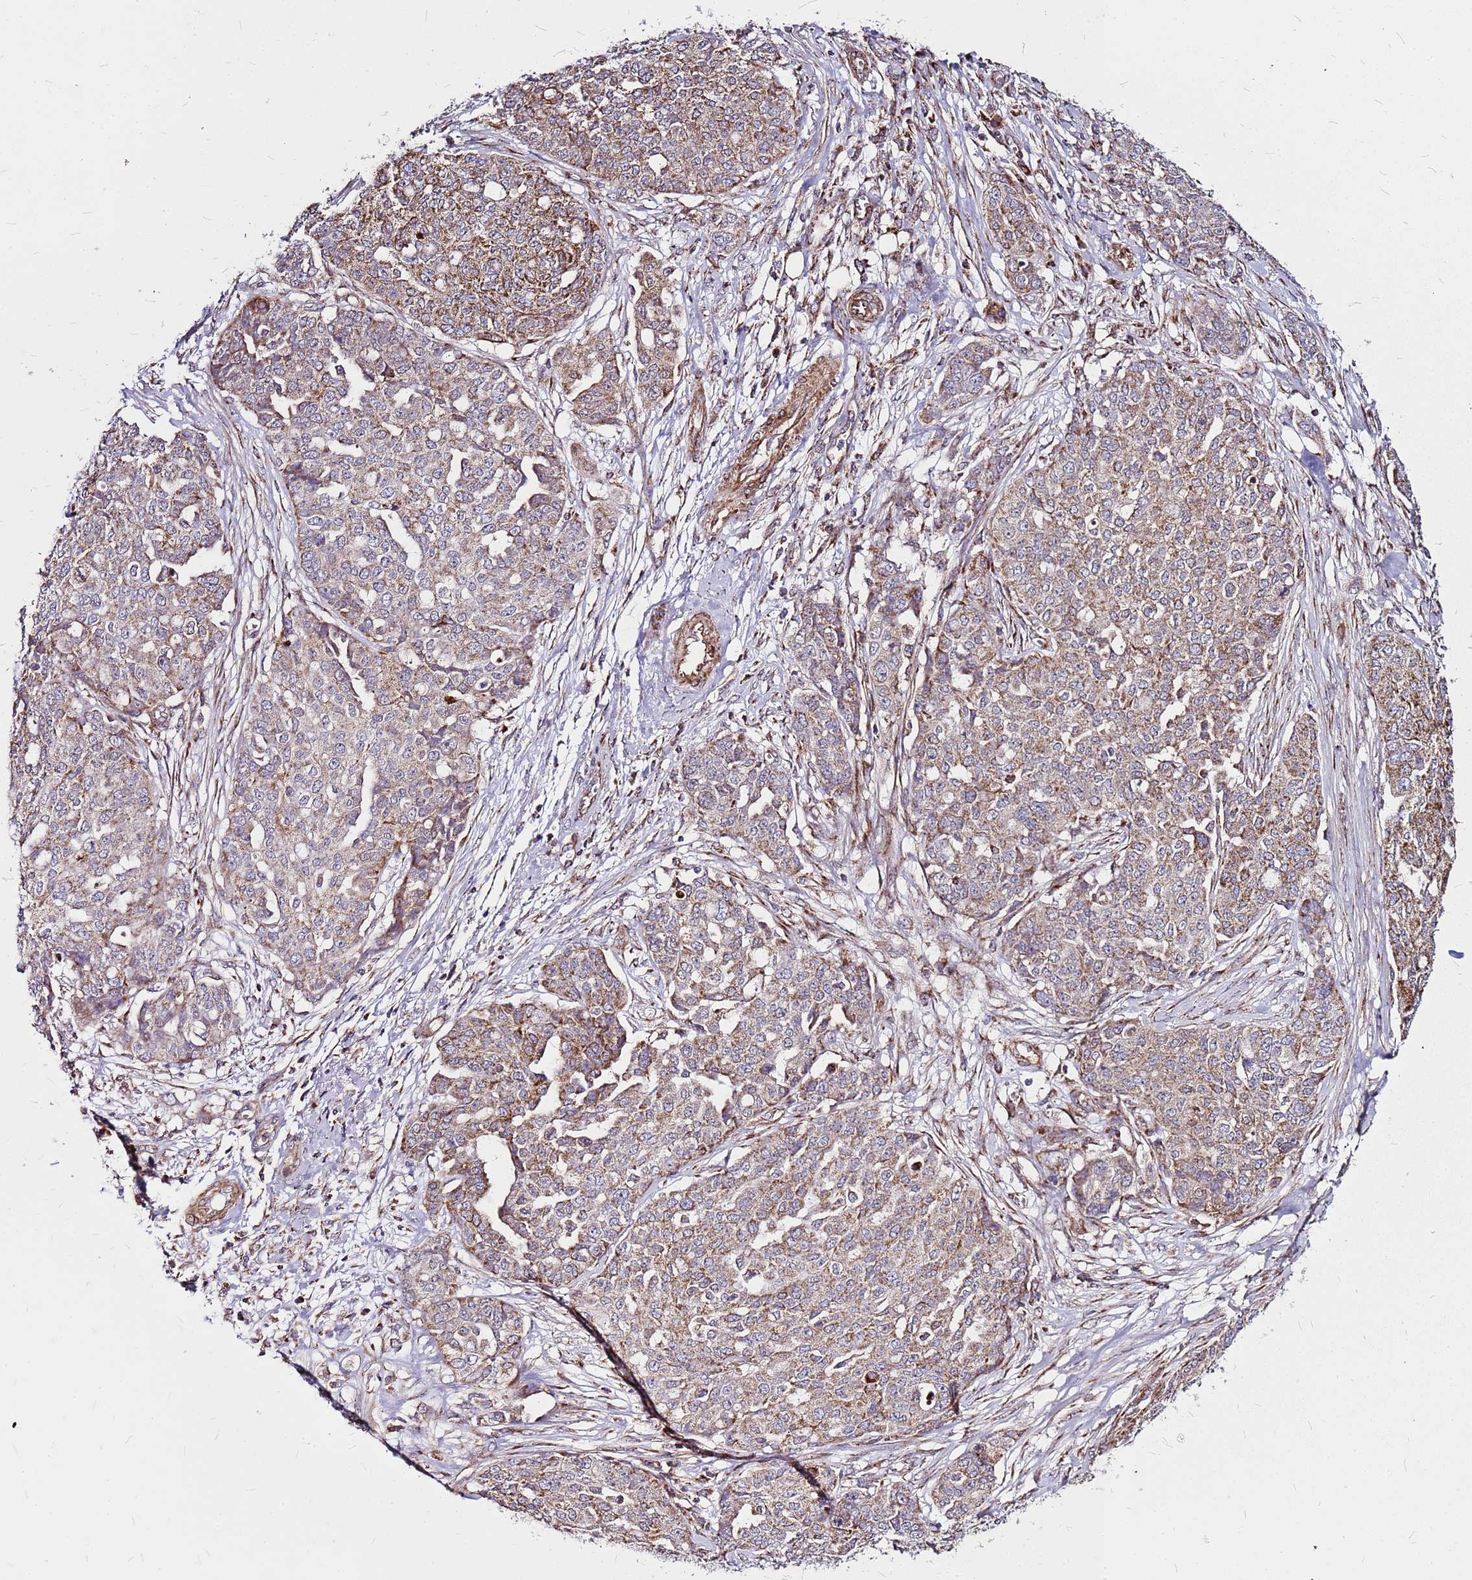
{"staining": {"intensity": "moderate", "quantity": "25%-75%", "location": "cytoplasmic/membranous"}, "tissue": "ovarian cancer", "cell_type": "Tumor cells", "image_type": "cancer", "snomed": [{"axis": "morphology", "description": "Cystadenocarcinoma, serous, NOS"}, {"axis": "topography", "description": "Soft tissue"}, {"axis": "topography", "description": "Ovary"}], "caption": "Immunohistochemistry of human ovarian cancer (serous cystadenocarcinoma) demonstrates medium levels of moderate cytoplasmic/membranous positivity in approximately 25%-75% of tumor cells. (IHC, brightfield microscopy, high magnification).", "gene": "OR51T1", "patient": {"sex": "female", "age": 57}}